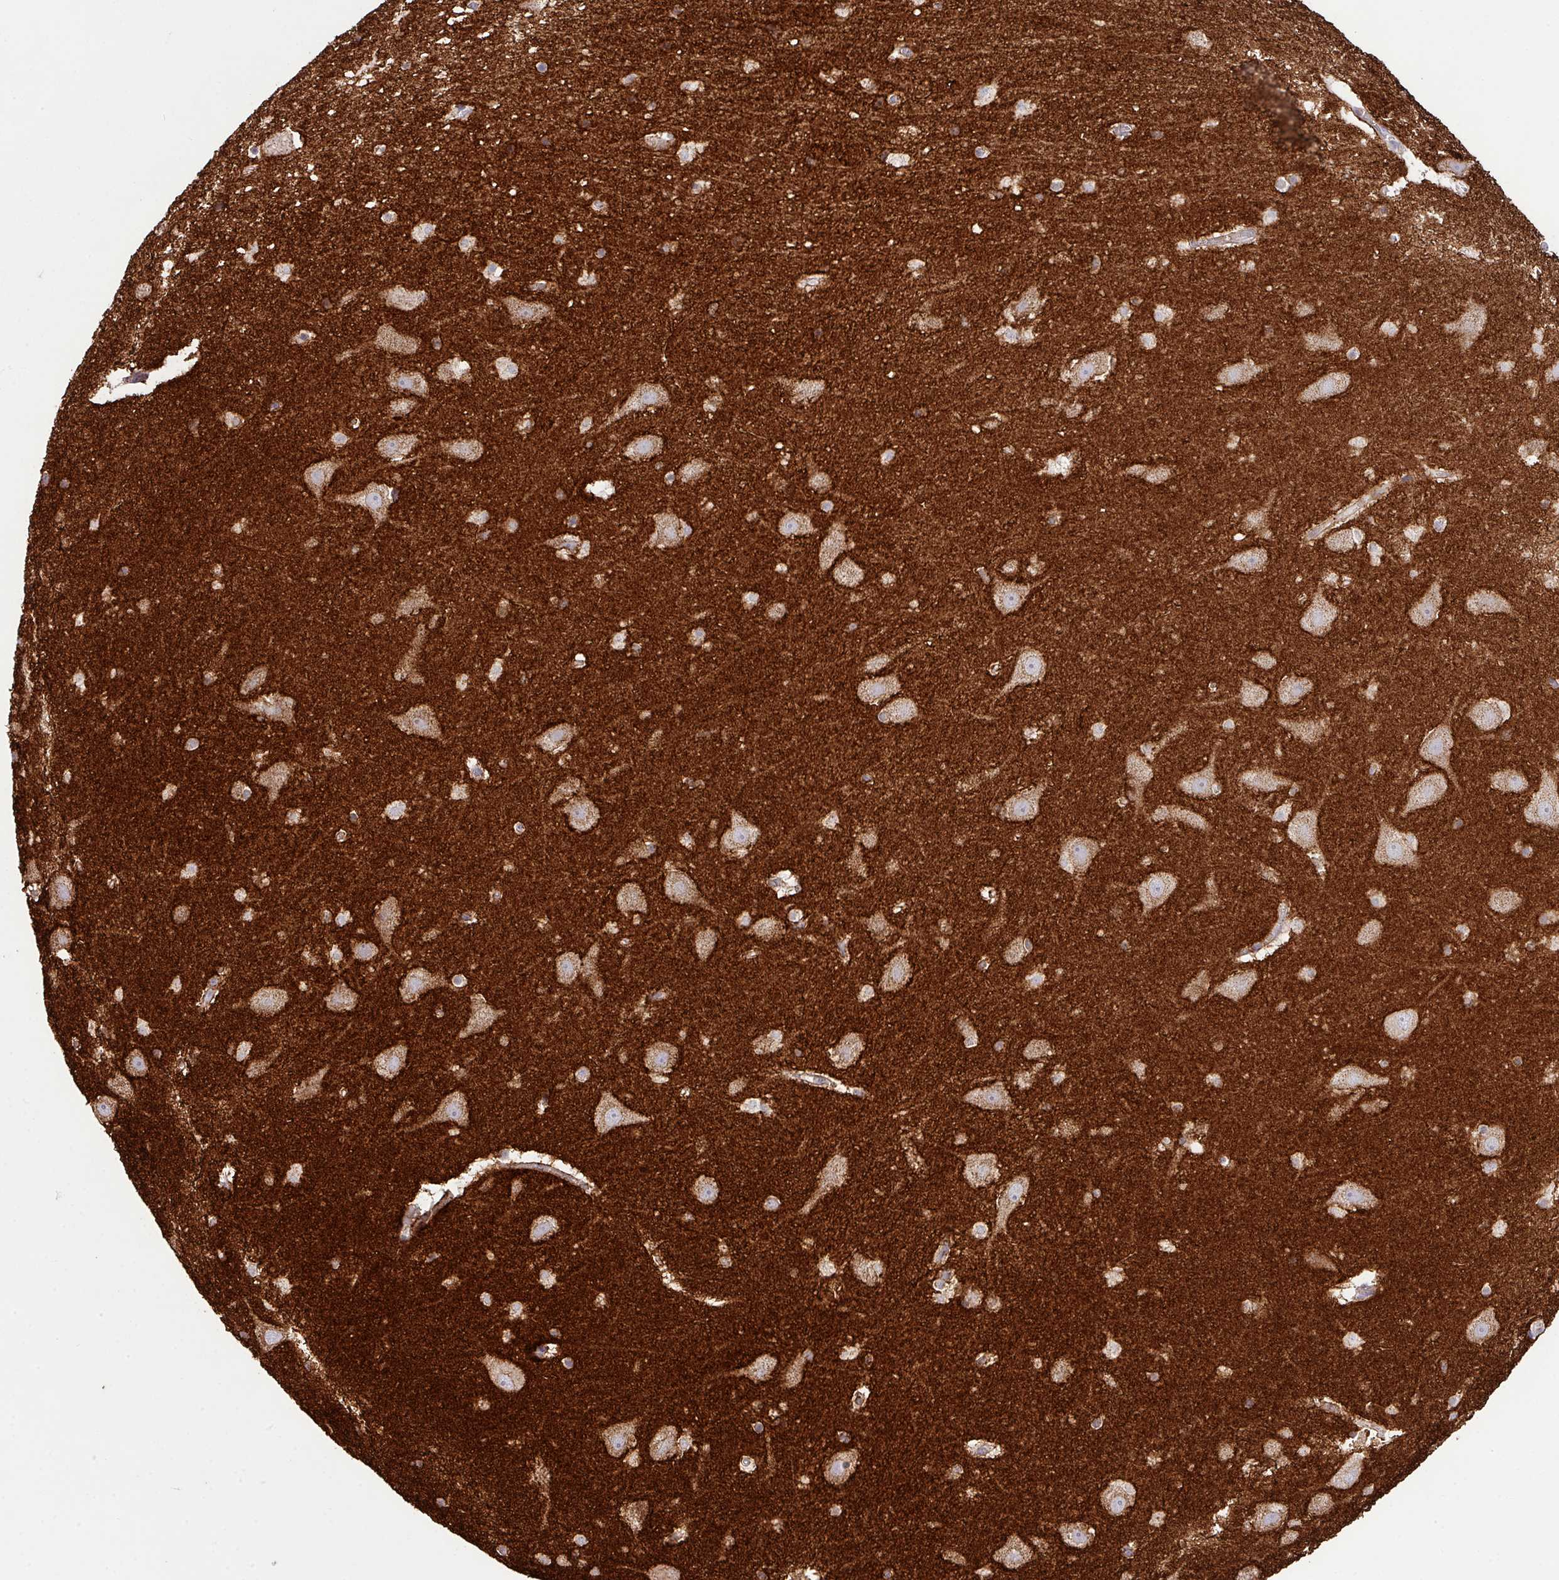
{"staining": {"intensity": "weak", "quantity": "25%-75%", "location": "cytoplasmic/membranous"}, "tissue": "hippocampus", "cell_type": "Glial cells", "image_type": "normal", "snomed": [{"axis": "morphology", "description": "Normal tissue, NOS"}, {"axis": "topography", "description": "Hippocampus"}], "caption": "IHC (DAB) staining of benign human hippocampus shows weak cytoplasmic/membranous protein expression in about 25%-75% of glial cells. Using DAB (brown) and hematoxylin (blue) stains, captured at high magnification using brightfield microscopy.", "gene": "B3GNT9", "patient": {"sex": "male", "age": 37}}